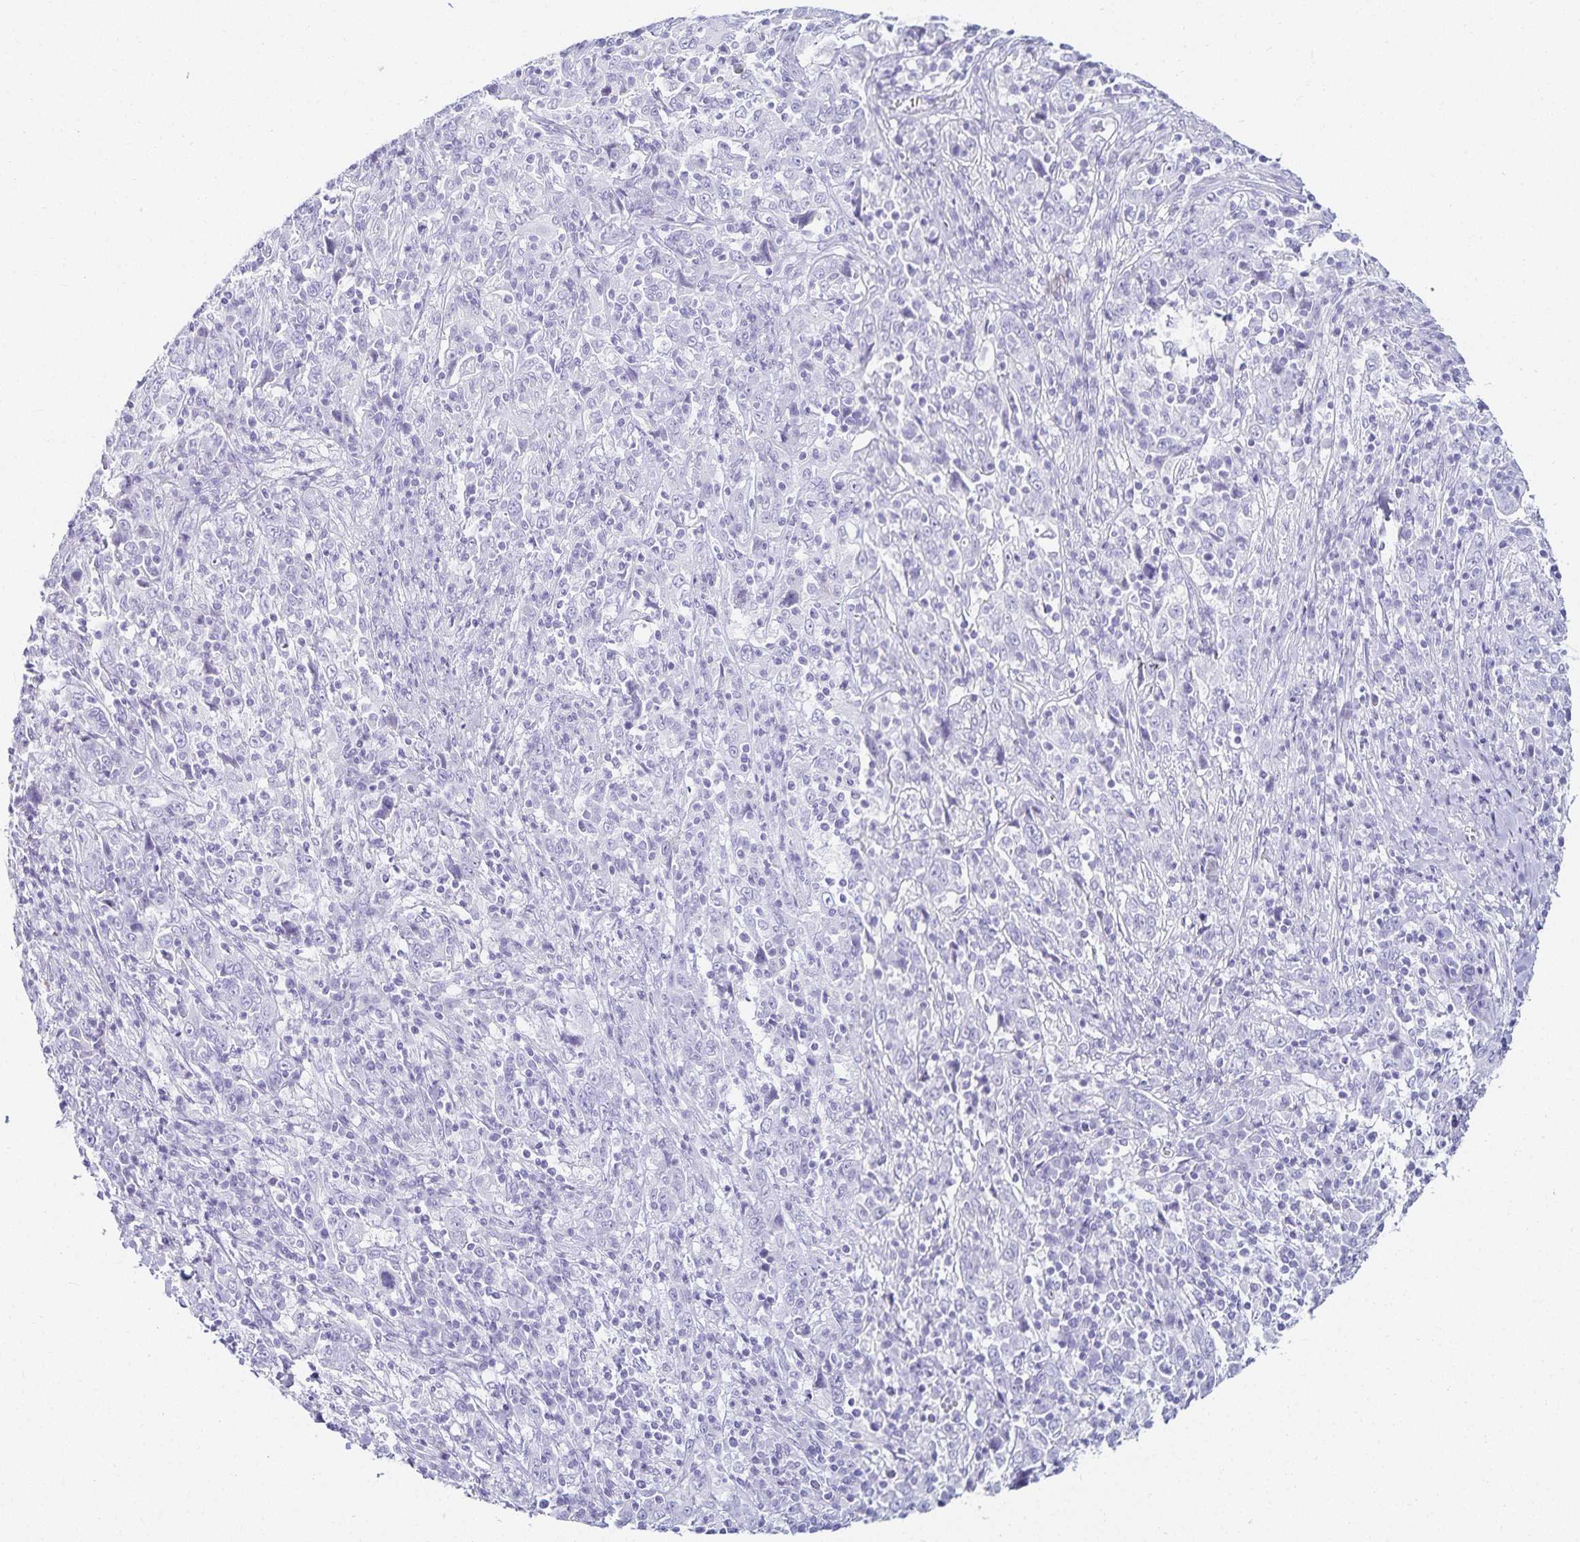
{"staining": {"intensity": "negative", "quantity": "none", "location": "none"}, "tissue": "cervical cancer", "cell_type": "Tumor cells", "image_type": "cancer", "snomed": [{"axis": "morphology", "description": "Squamous cell carcinoma, NOS"}, {"axis": "topography", "description": "Cervix"}], "caption": "DAB immunohistochemical staining of human squamous cell carcinoma (cervical) exhibits no significant expression in tumor cells. Brightfield microscopy of immunohistochemistry (IHC) stained with DAB (3,3'-diaminobenzidine) (brown) and hematoxylin (blue), captured at high magnification.", "gene": "GP2", "patient": {"sex": "female", "age": 46}}